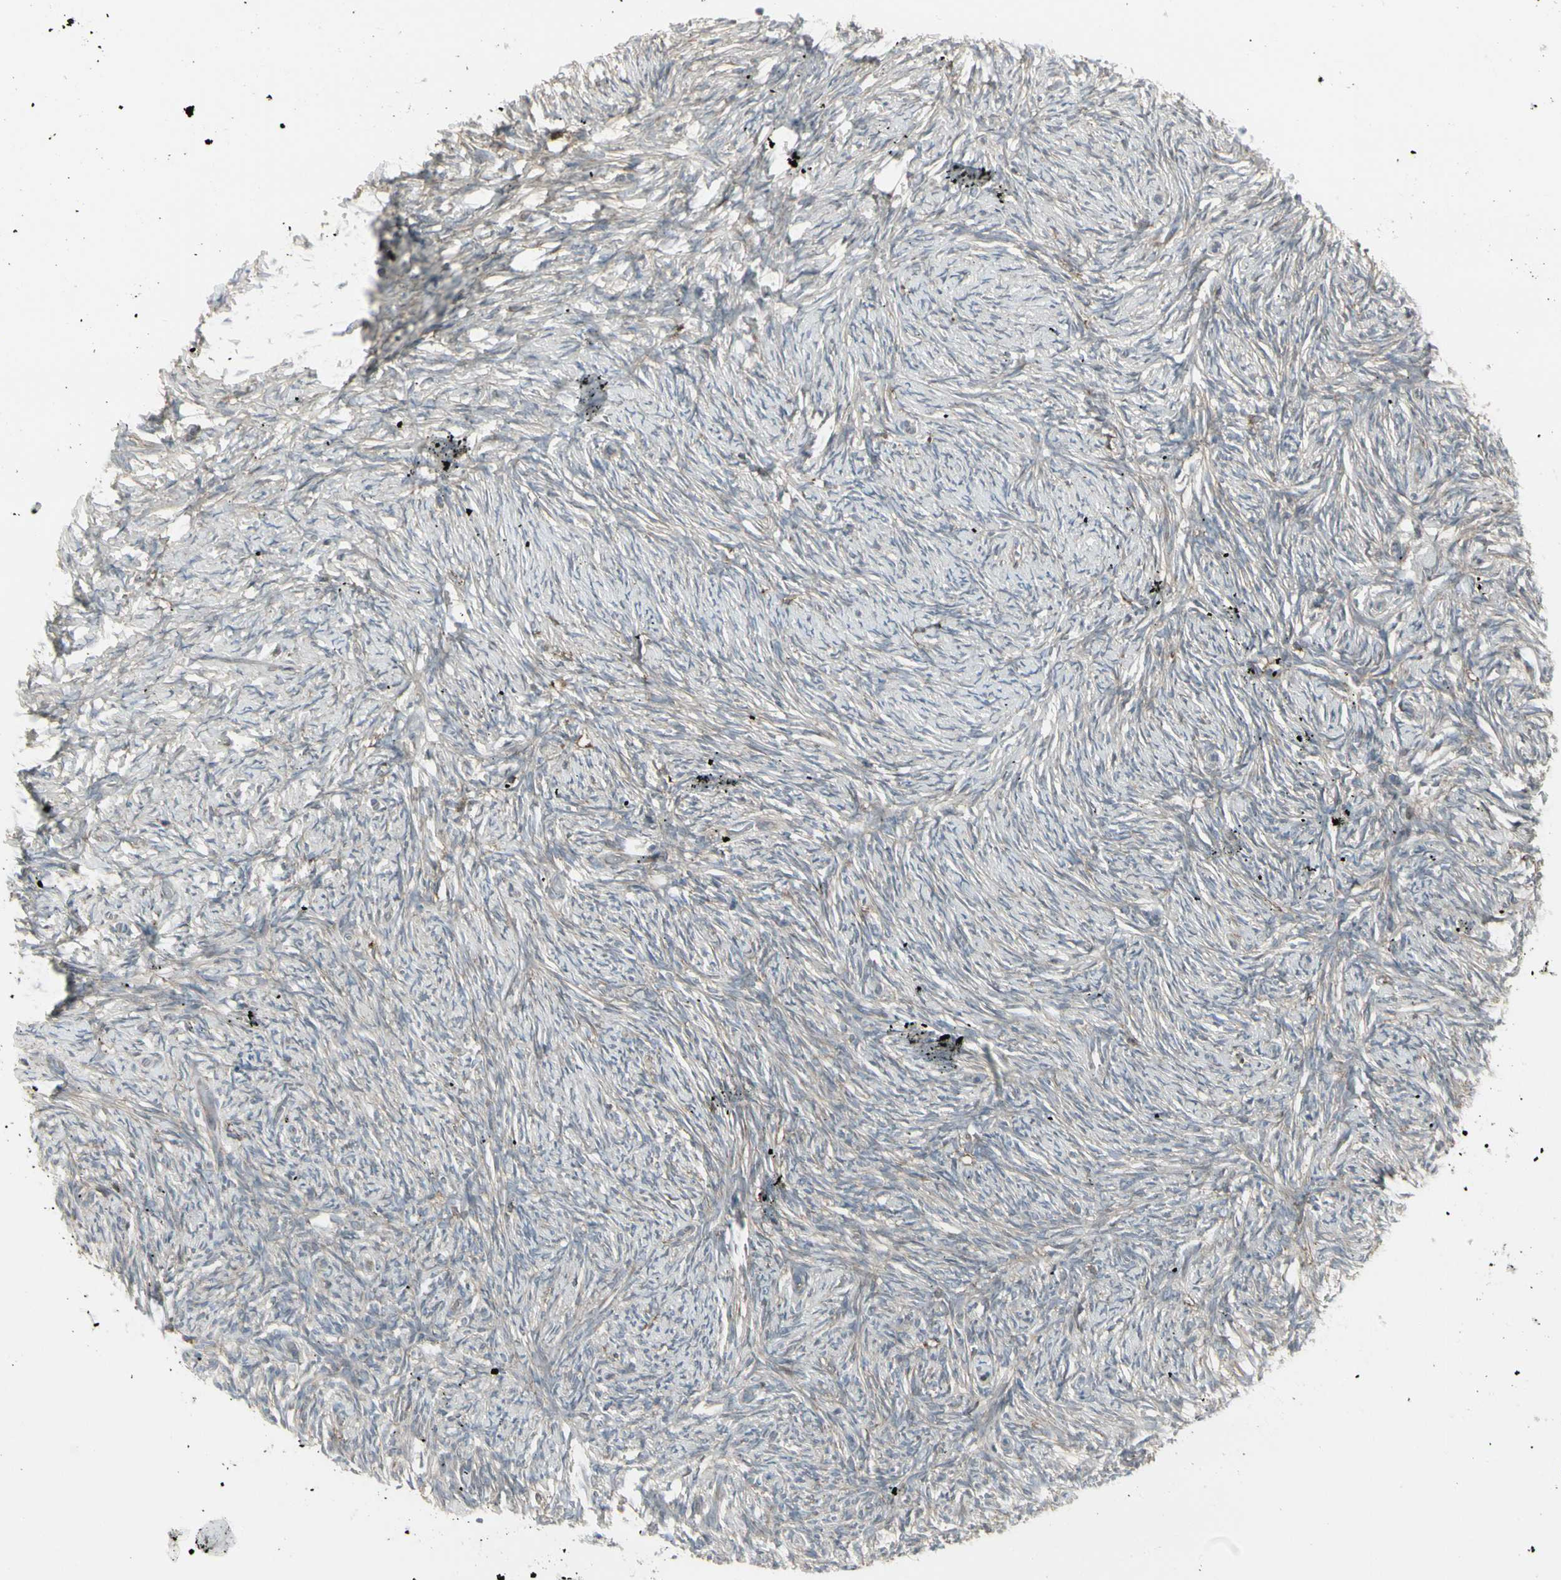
{"staining": {"intensity": "weak", "quantity": "25%-75%", "location": "cytoplasmic/membranous"}, "tissue": "ovary", "cell_type": "Ovarian stroma cells", "image_type": "normal", "snomed": [{"axis": "morphology", "description": "Normal tissue, NOS"}, {"axis": "topography", "description": "Ovary"}], "caption": "Ovarian stroma cells show low levels of weak cytoplasmic/membranous staining in approximately 25%-75% of cells in normal ovary. (DAB (3,3'-diaminobenzidine) = brown stain, brightfield microscopy at high magnification).", "gene": "EPS15", "patient": {"sex": "female", "age": 60}}